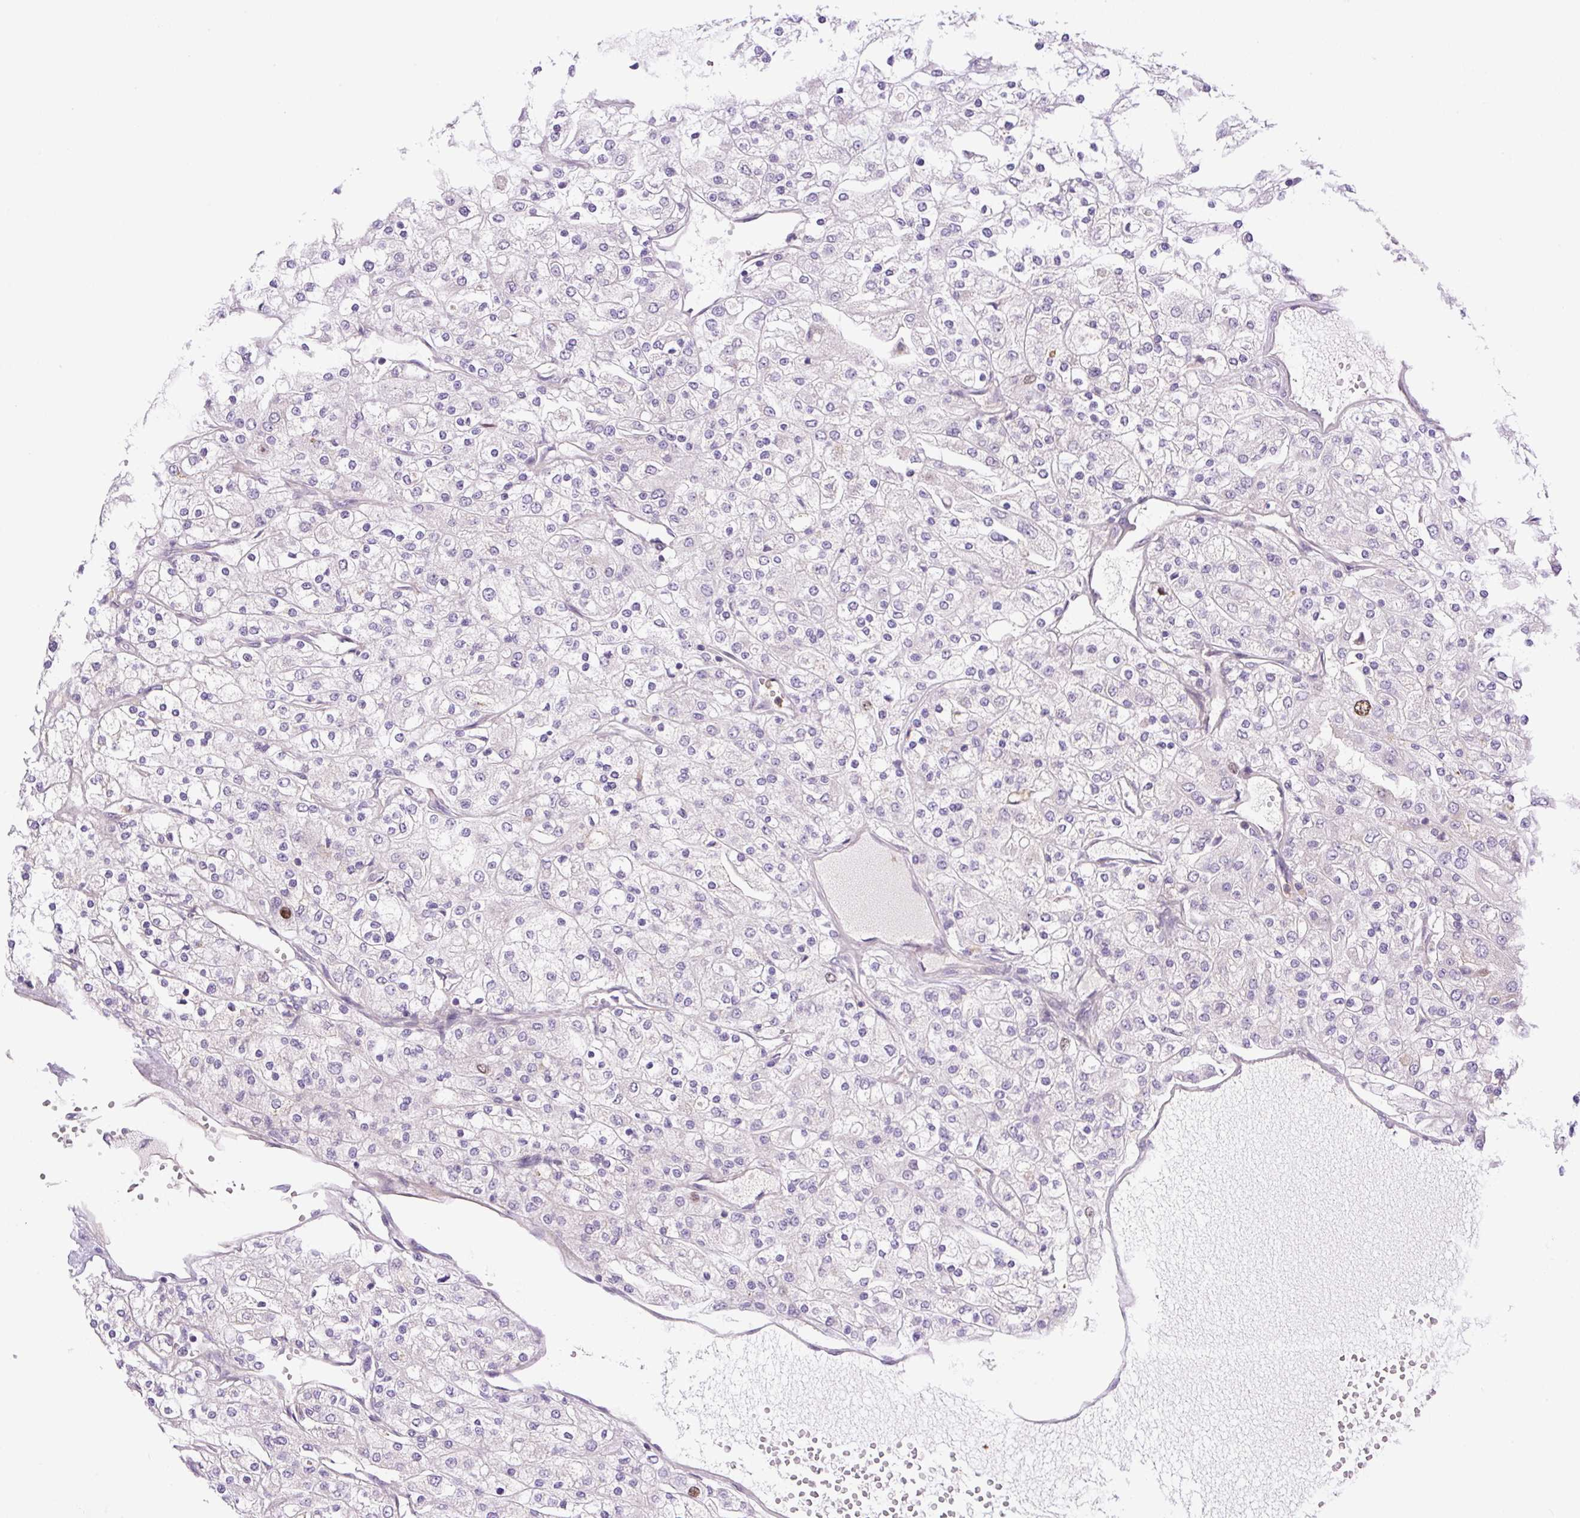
{"staining": {"intensity": "moderate", "quantity": "<25%", "location": "nuclear"}, "tissue": "renal cancer", "cell_type": "Tumor cells", "image_type": "cancer", "snomed": [{"axis": "morphology", "description": "Adenocarcinoma, NOS"}, {"axis": "topography", "description": "Kidney"}], "caption": "Moderate nuclear staining for a protein is seen in about <25% of tumor cells of renal adenocarcinoma using IHC.", "gene": "KIFC1", "patient": {"sex": "male", "age": 80}}